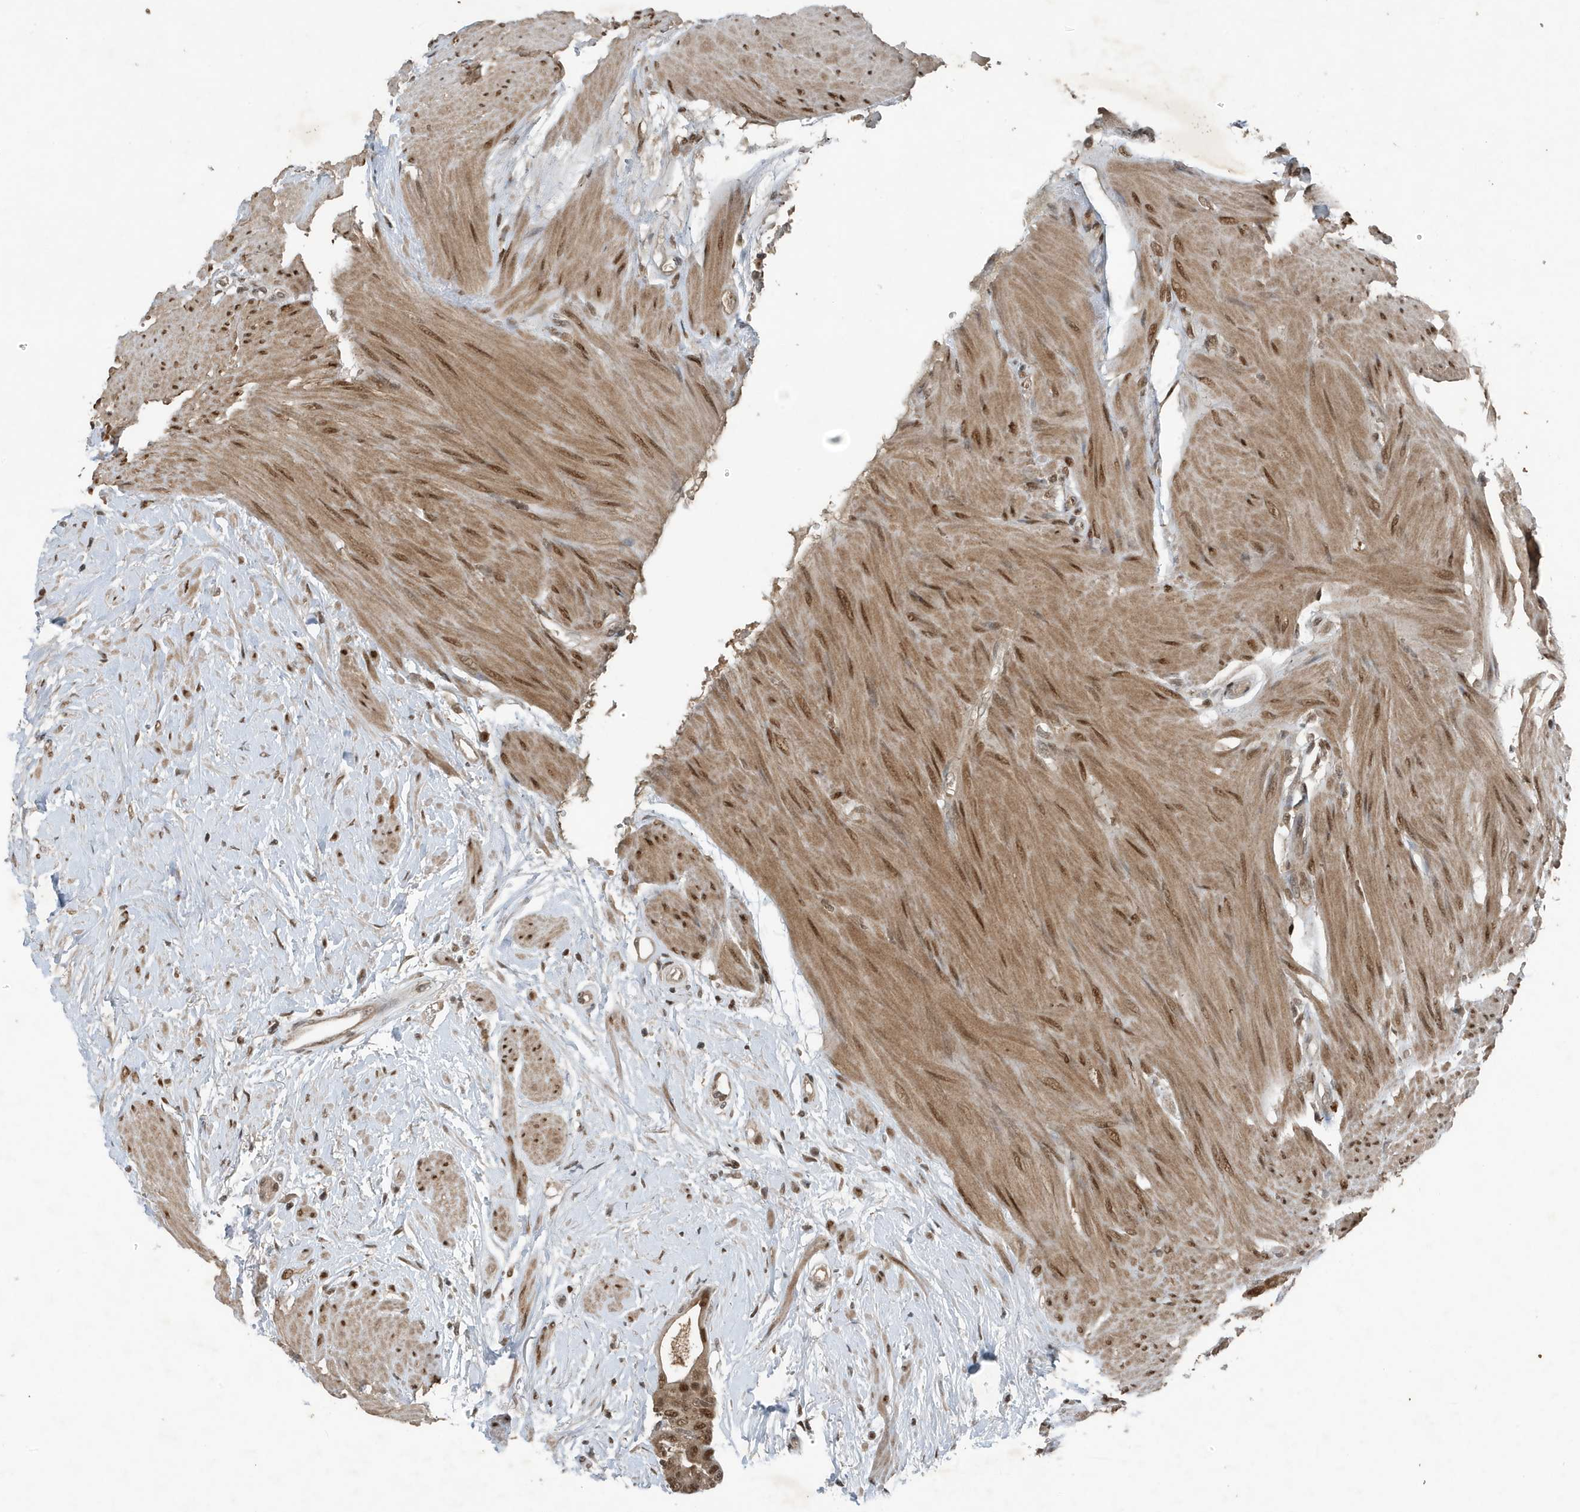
{"staining": {"intensity": "moderate", "quantity": ">75%", "location": "nuclear"}, "tissue": "colorectal cancer", "cell_type": "Tumor cells", "image_type": "cancer", "snomed": [{"axis": "morphology", "description": "Adenocarcinoma, NOS"}, {"axis": "topography", "description": "Rectum"}], "caption": "IHC micrograph of human adenocarcinoma (colorectal) stained for a protein (brown), which exhibits medium levels of moderate nuclear positivity in approximately >75% of tumor cells.", "gene": "HSPA1A", "patient": {"sex": "male", "age": 51}}